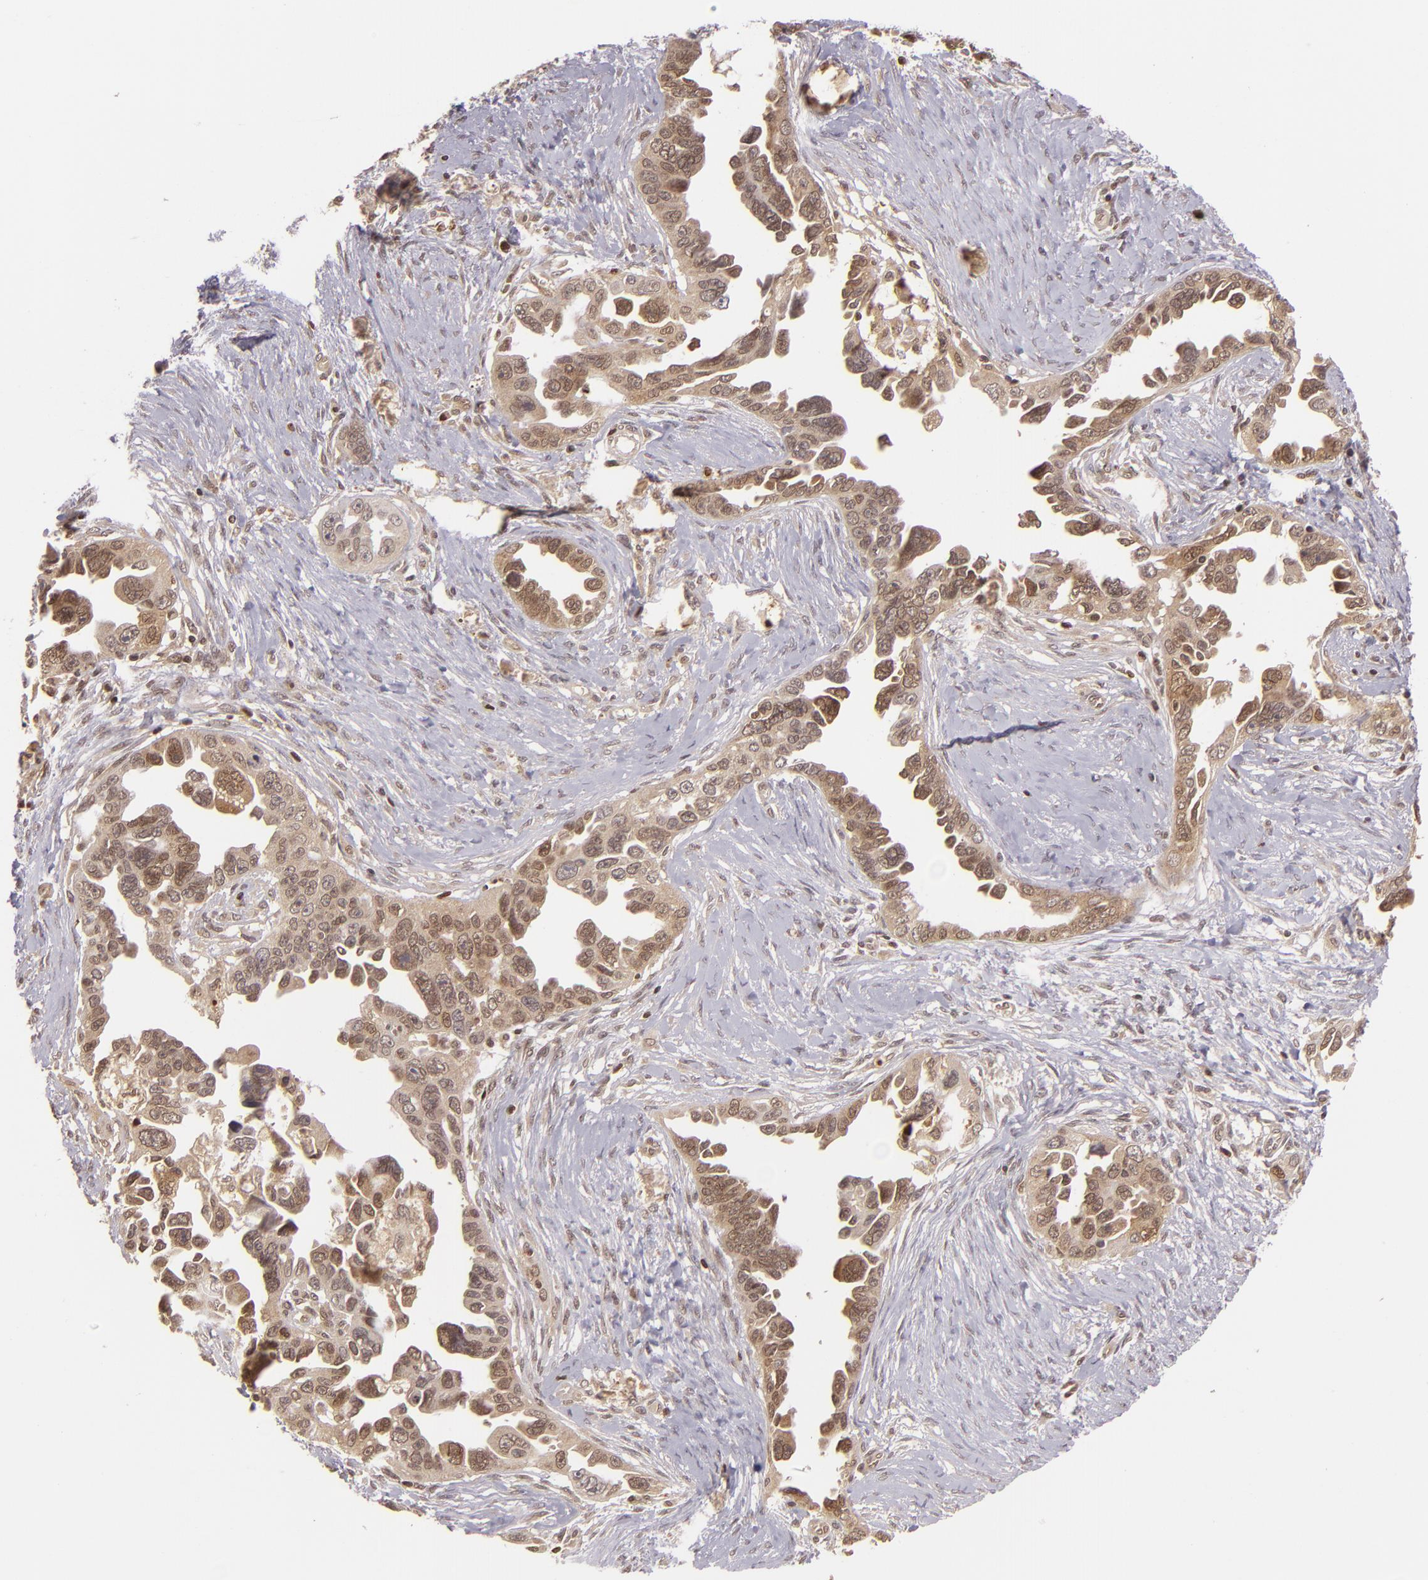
{"staining": {"intensity": "moderate", "quantity": "25%-75%", "location": "cytoplasmic/membranous,nuclear"}, "tissue": "ovarian cancer", "cell_type": "Tumor cells", "image_type": "cancer", "snomed": [{"axis": "morphology", "description": "Cystadenocarcinoma, serous, NOS"}, {"axis": "topography", "description": "Ovary"}], "caption": "Serous cystadenocarcinoma (ovarian) stained for a protein reveals moderate cytoplasmic/membranous and nuclear positivity in tumor cells.", "gene": "ZBTB33", "patient": {"sex": "female", "age": 63}}